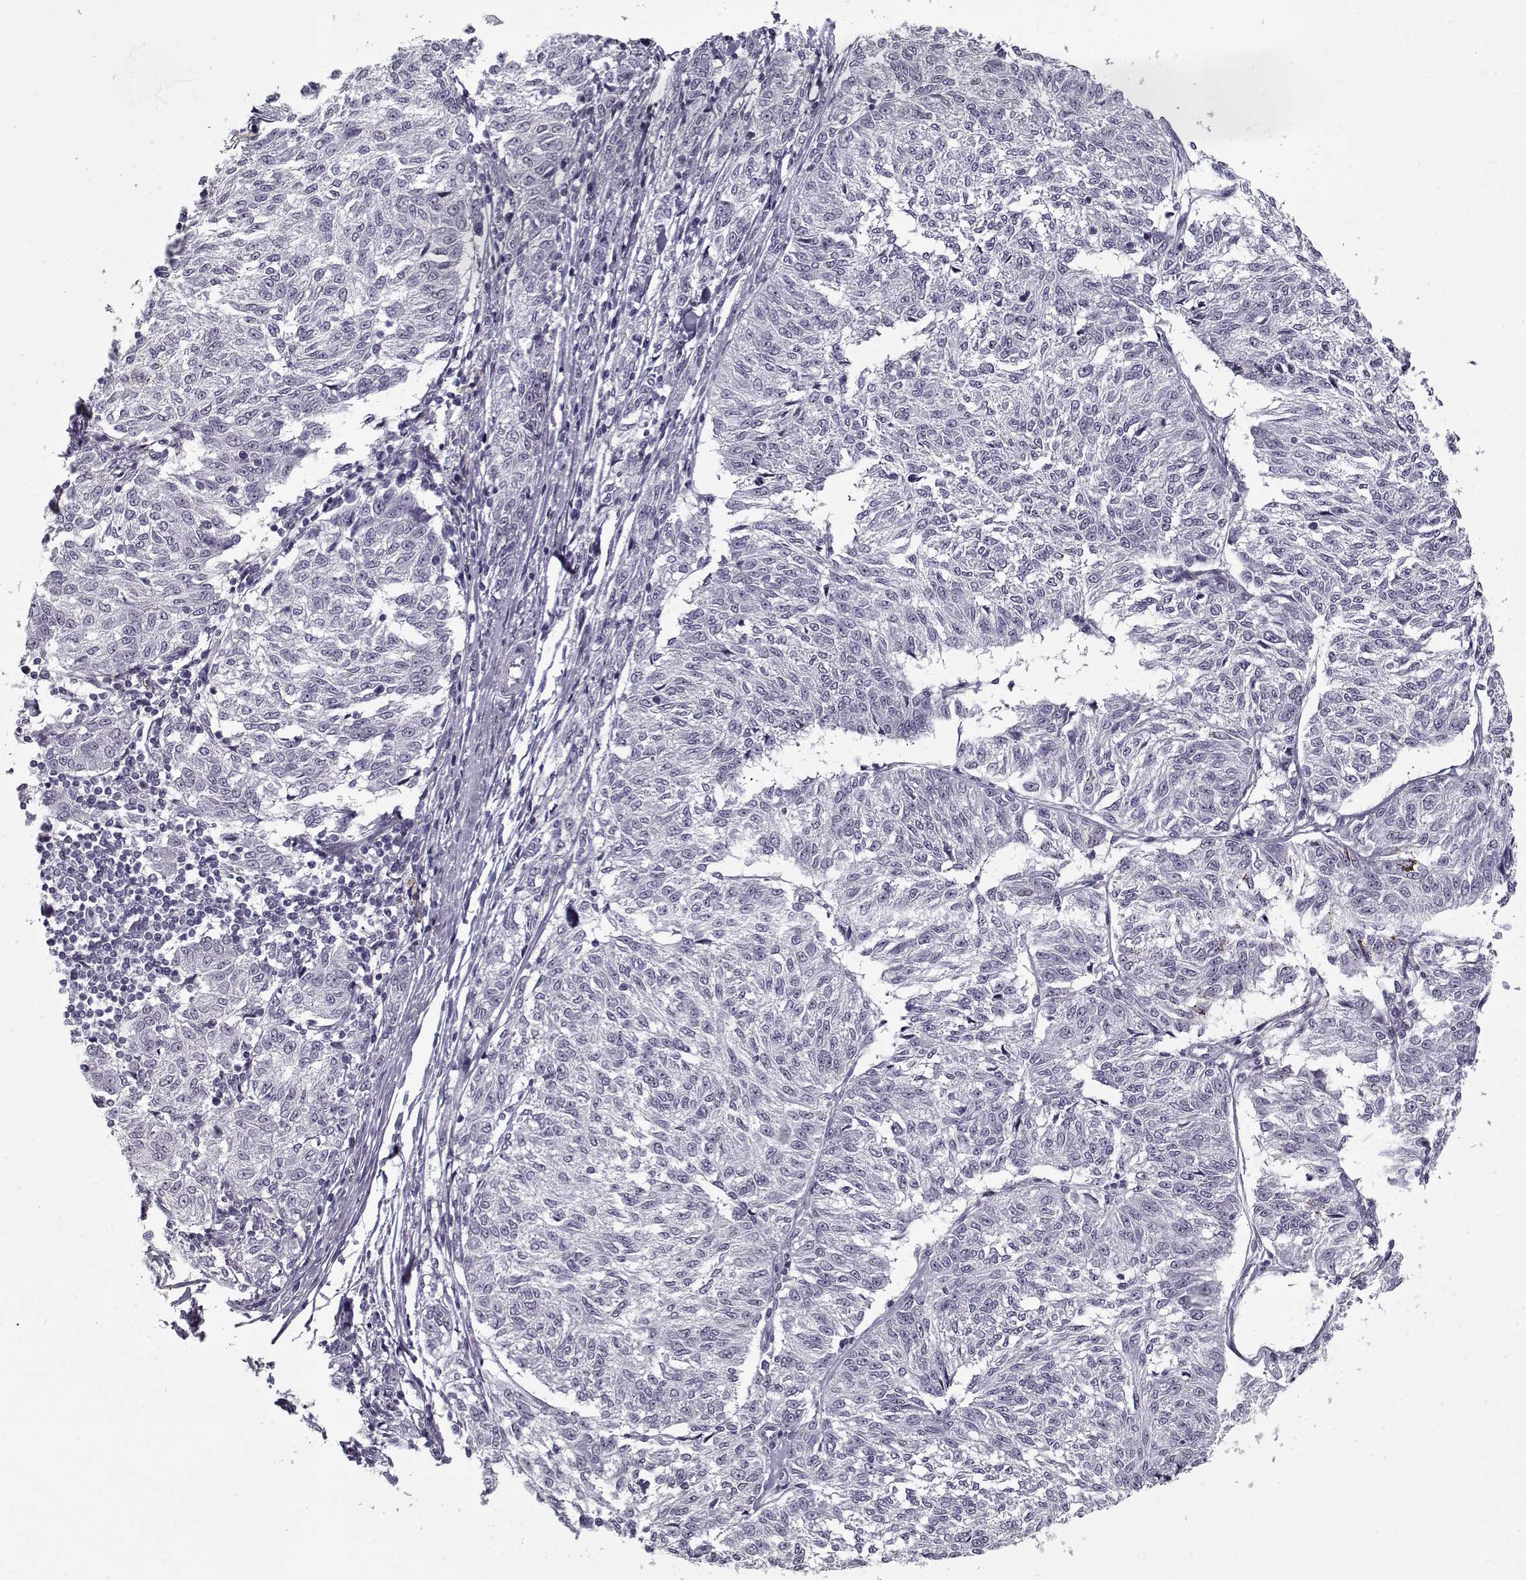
{"staining": {"intensity": "negative", "quantity": "none", "location": "none"}, "tissue": "melanoma", "cell_type": "Tumor cells", "image_type": "cancer", "snomed": [{"axis": "morphology", "description": "Malignant melanoma, NOS"}, {"axis": "topography", "description": "Skin"}], "caption": "Tumor cells are negative for protein expression in human melanoma.", "gene": "RNF32", "patient": {"sex": "female", "age": 72}}